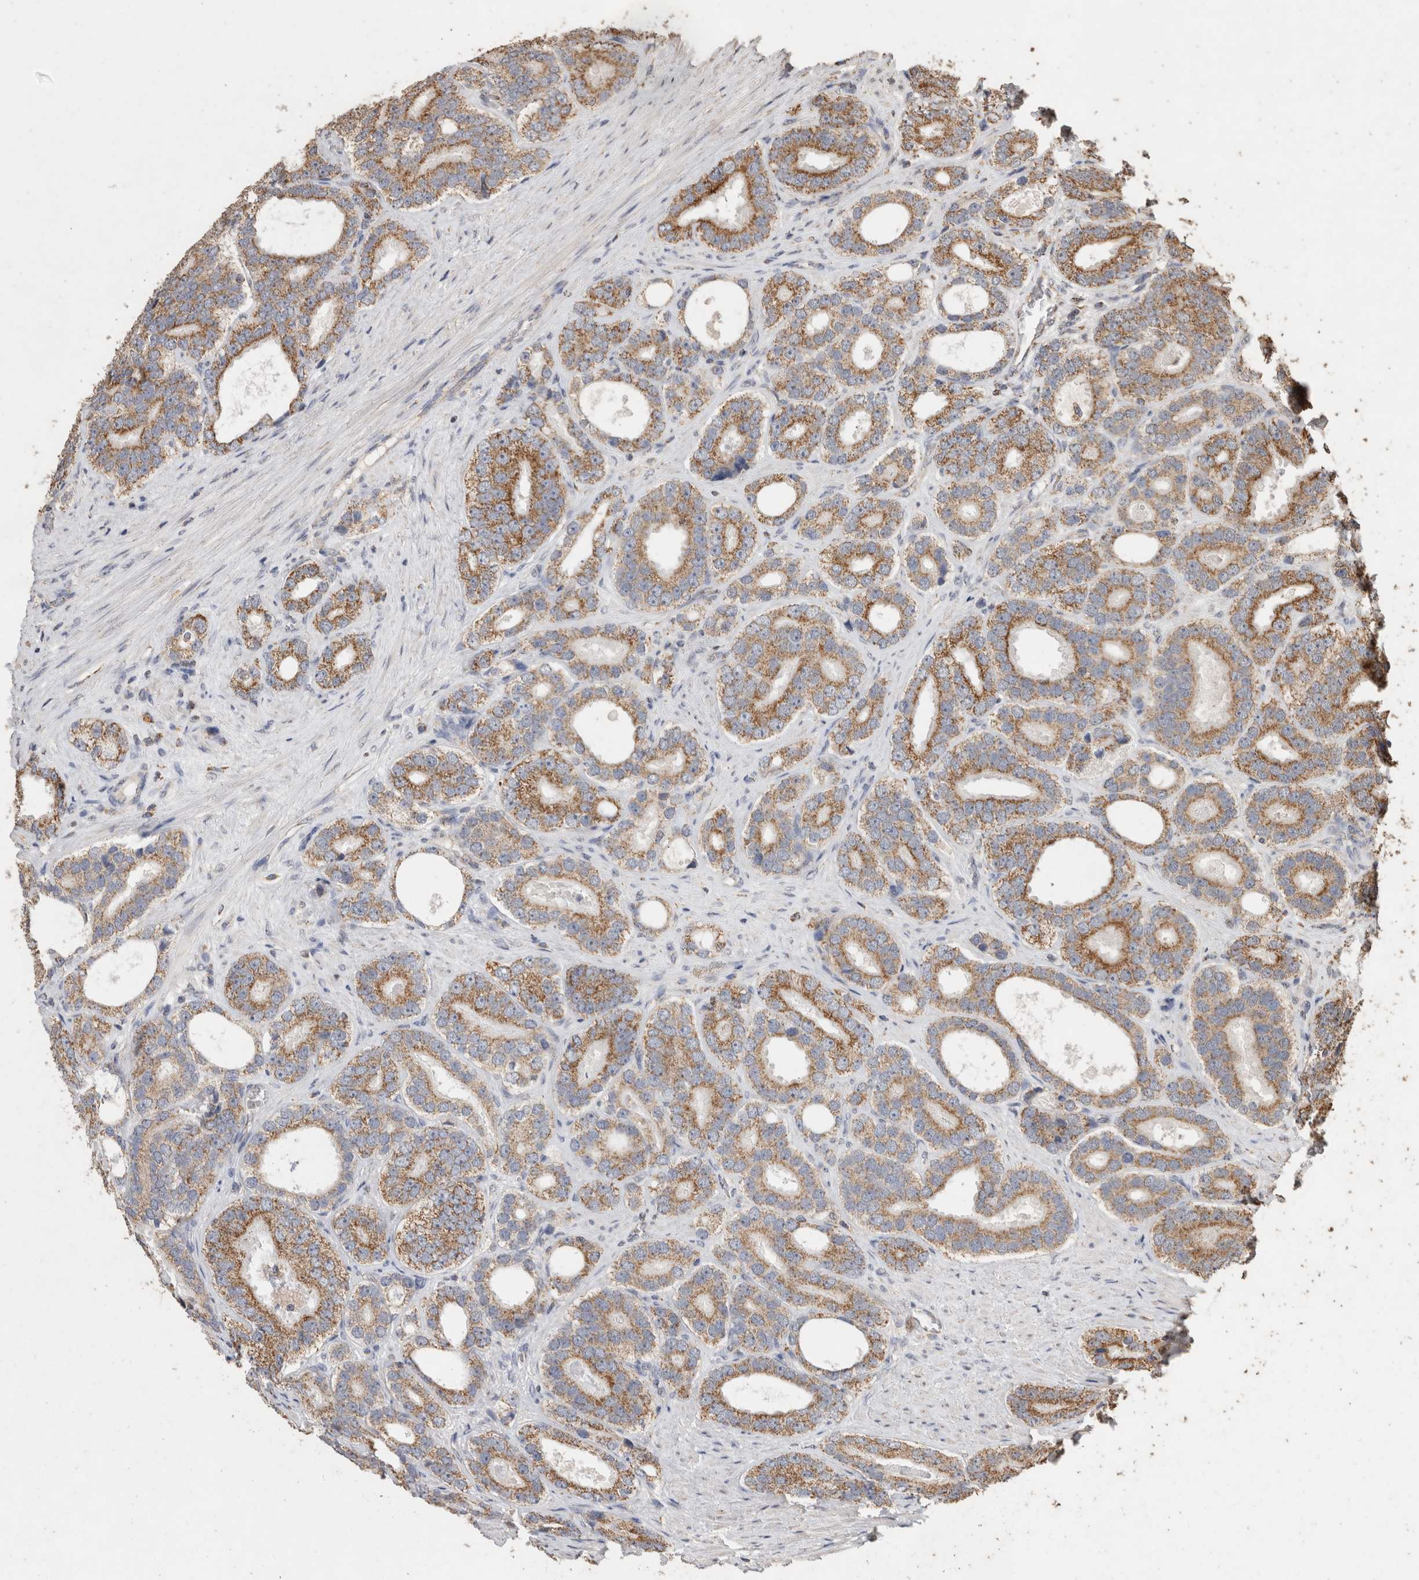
{"staining": {"intensity": "moderate", "quantity": ">75%", "location": "cytoplasmic/membranous"}, "tissue": "prostate cancer", "cell_type": "Tumor cells", "image_type": "cancer", "snomed": [{"axis": "morphology", "description": "Adenocarcinoma, High grade"}, {"axis": "topography", "description": "Prostate"}], "caption": "Prostate high-grade adenocarcinoma was stained to show a protein in brown. There is medium levels of moderate cytoplasmic/membranous positivity in approximately >75% of tumor cells.", "gene": "ACADM", "patient": {"sex": "male", "age": 56}}